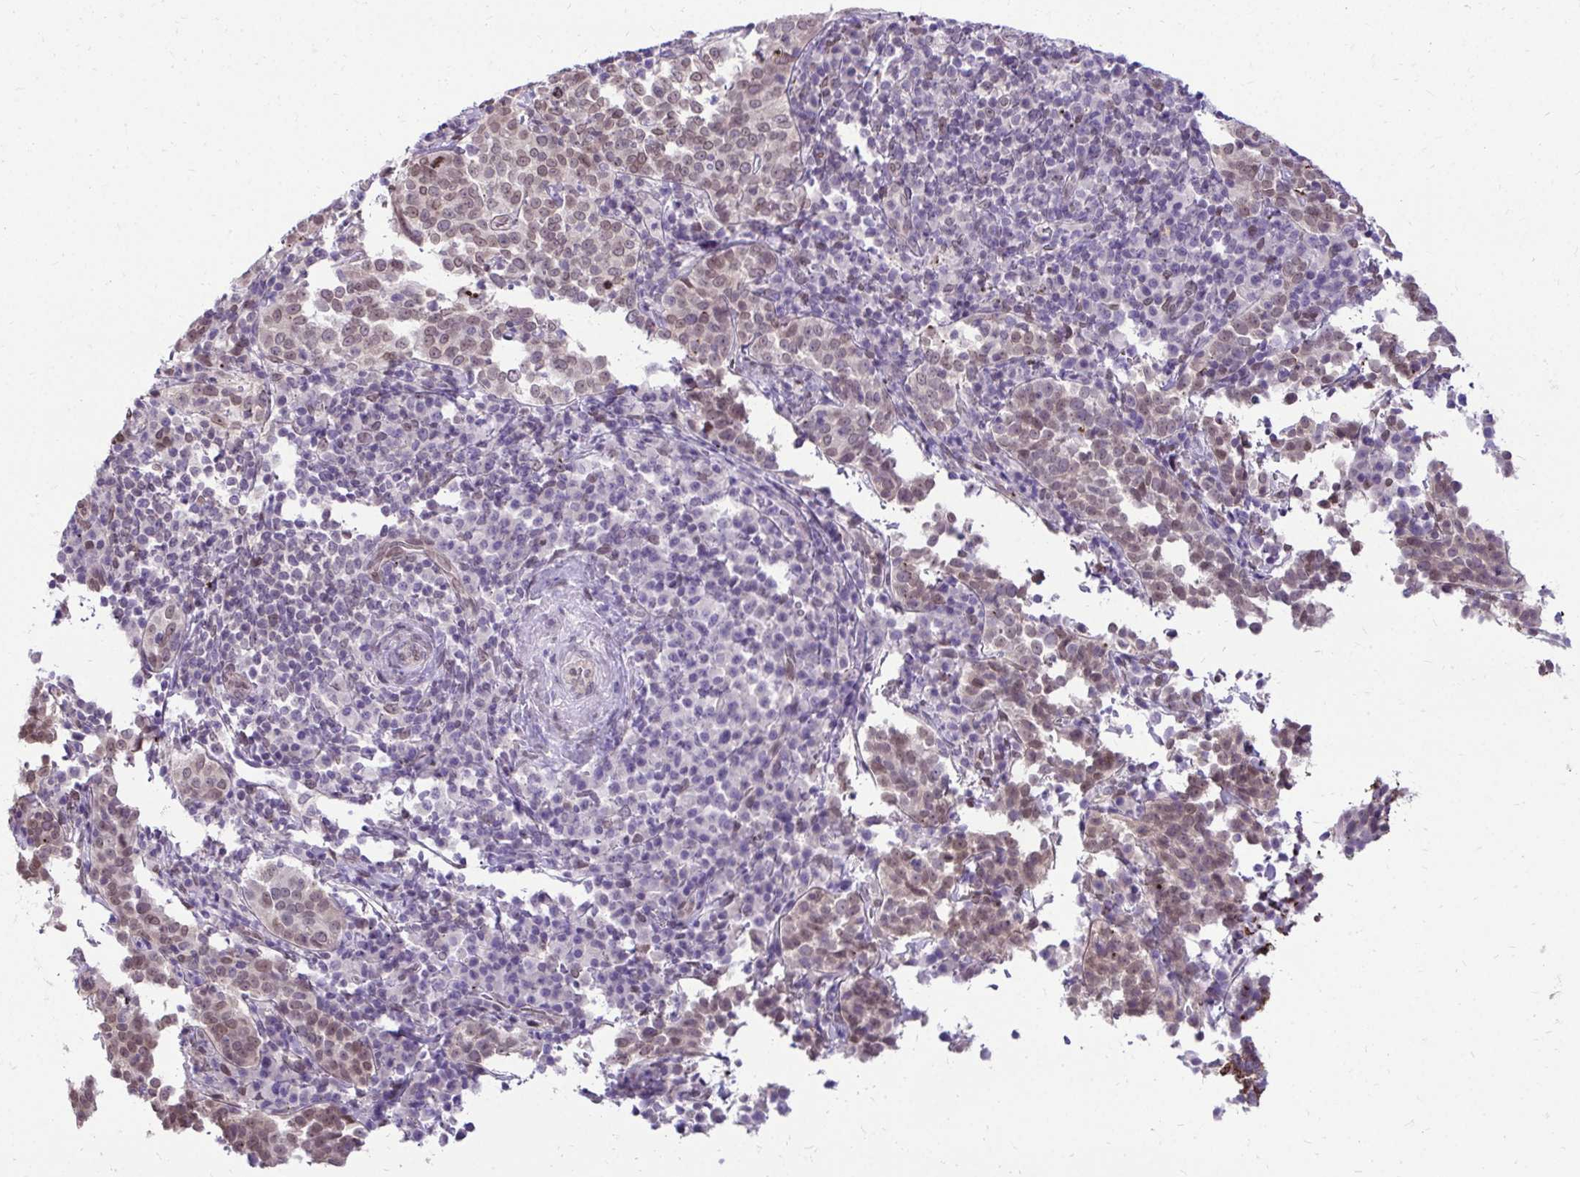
{"staining": {"intensity": "moderate", "quantity": ">75%", "location": "nuclear"}, "tissue": "cervical cancer", "cell_type": "Tumor cells", "image_type": "cancer", "snomed": [{"axis": "morphology", "description": "Squamous cell carcinoma, NOS"}, {"axis": "topography", "description": "Cervix"}], "caption": "This image demonstrates squamous cell carcinoma (cervical) stained with immunohistochemistry (IHC) to label a protein in brown. The nuclear of tumor cells show moderate positivity for the protein. Nuclei are counter-stained blue.", "gene": "BANF1", "patient": {"sex": "female", "age": 75}}